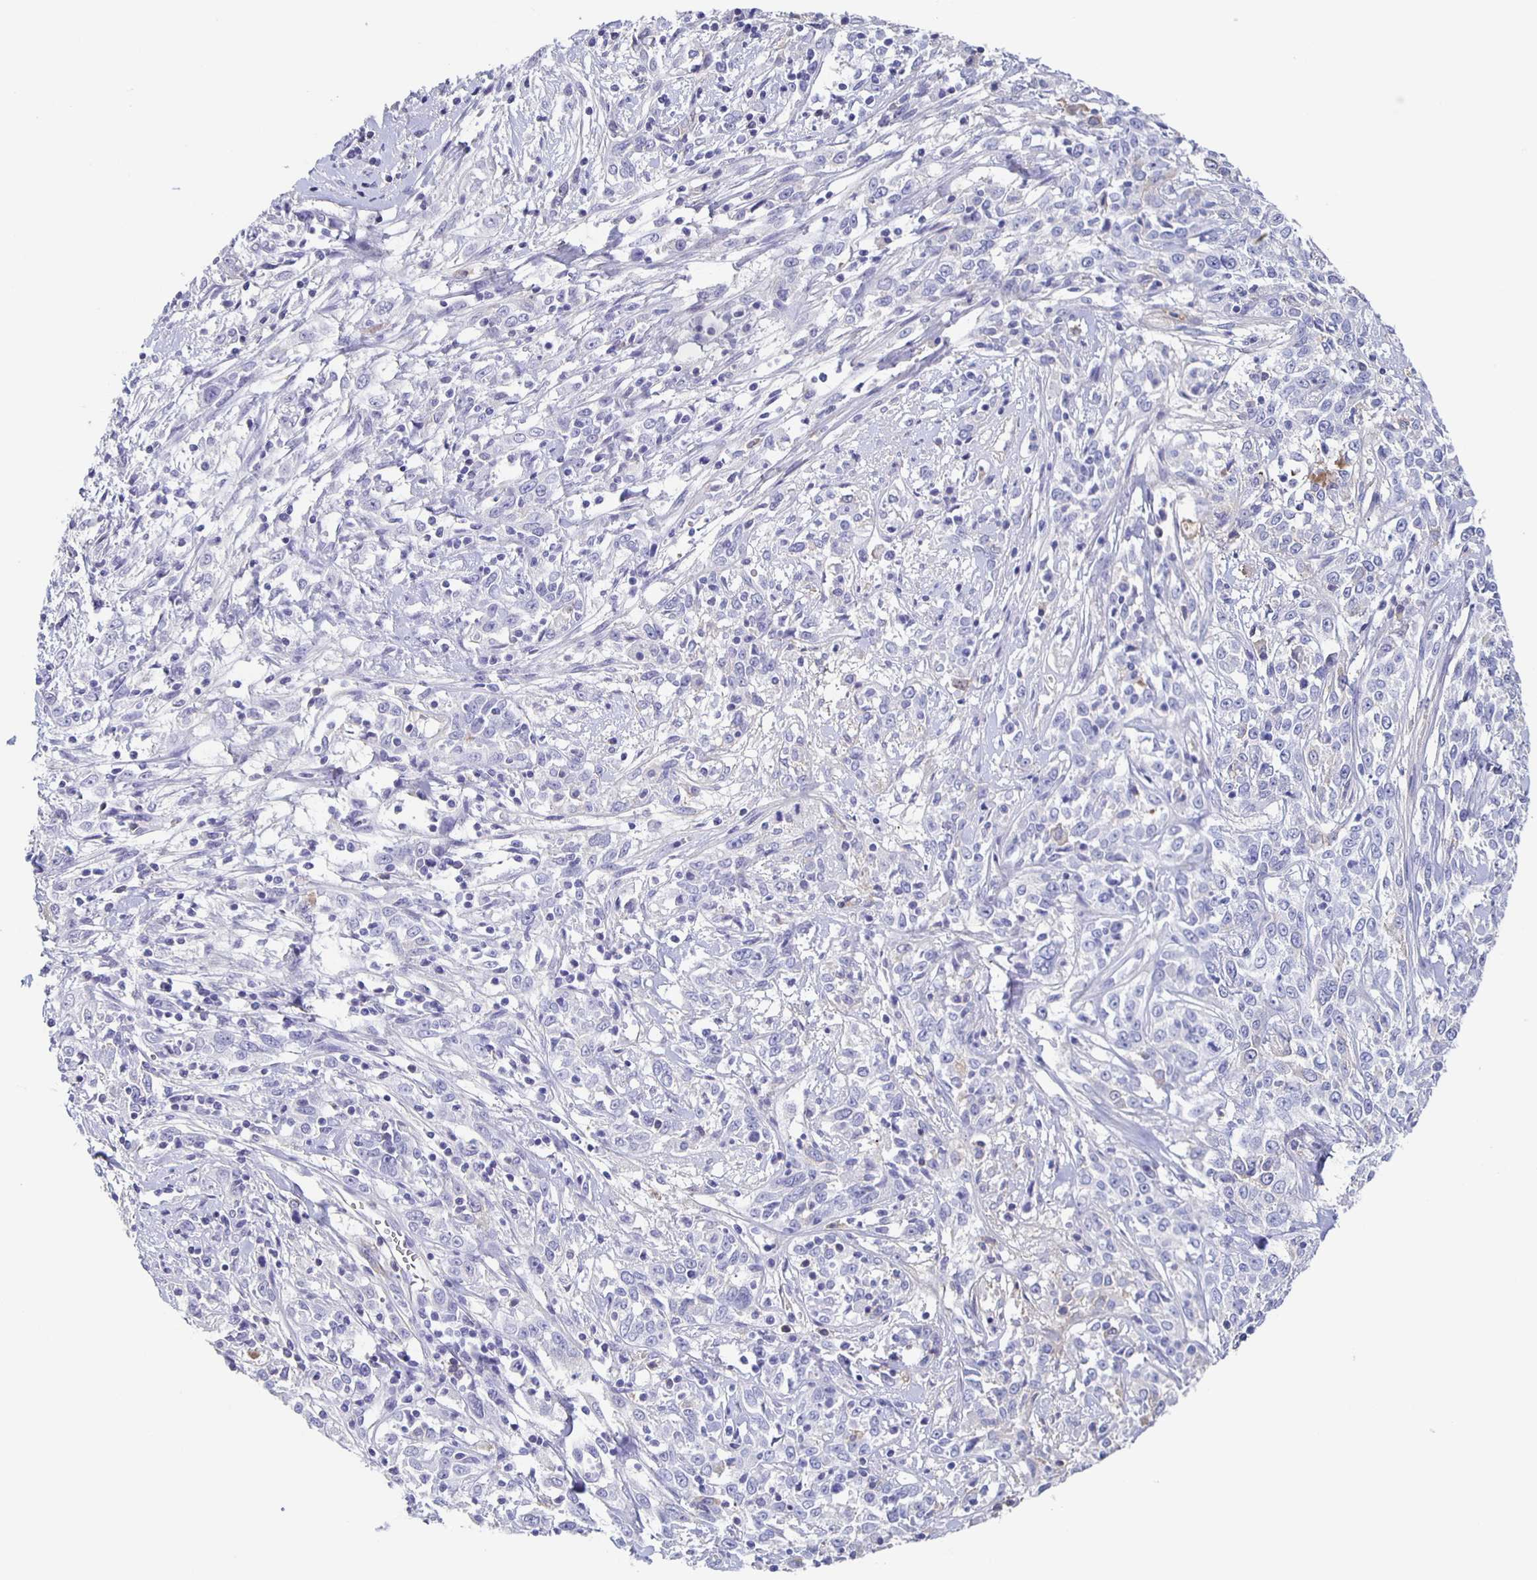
{"staining": {"intensity": "negative", "quantity": "none", "location": "none"}, "tissue": "cervical cancer", "cell_type": "Tumor cells", "image_type": "cancer", "snomed": [{"axis": "morphology", "description": "Adenocarcinoma, NOS"}, {"axis": "topography", "description": "Cervix"}], "caption": "An immunohistochemistry (IHC) micrograph of cervical cancer is shown. There is no staining in tumor cells of cervical cancer.", "gene": "FGA", "patient": {"sex": "female", "age": 40}}